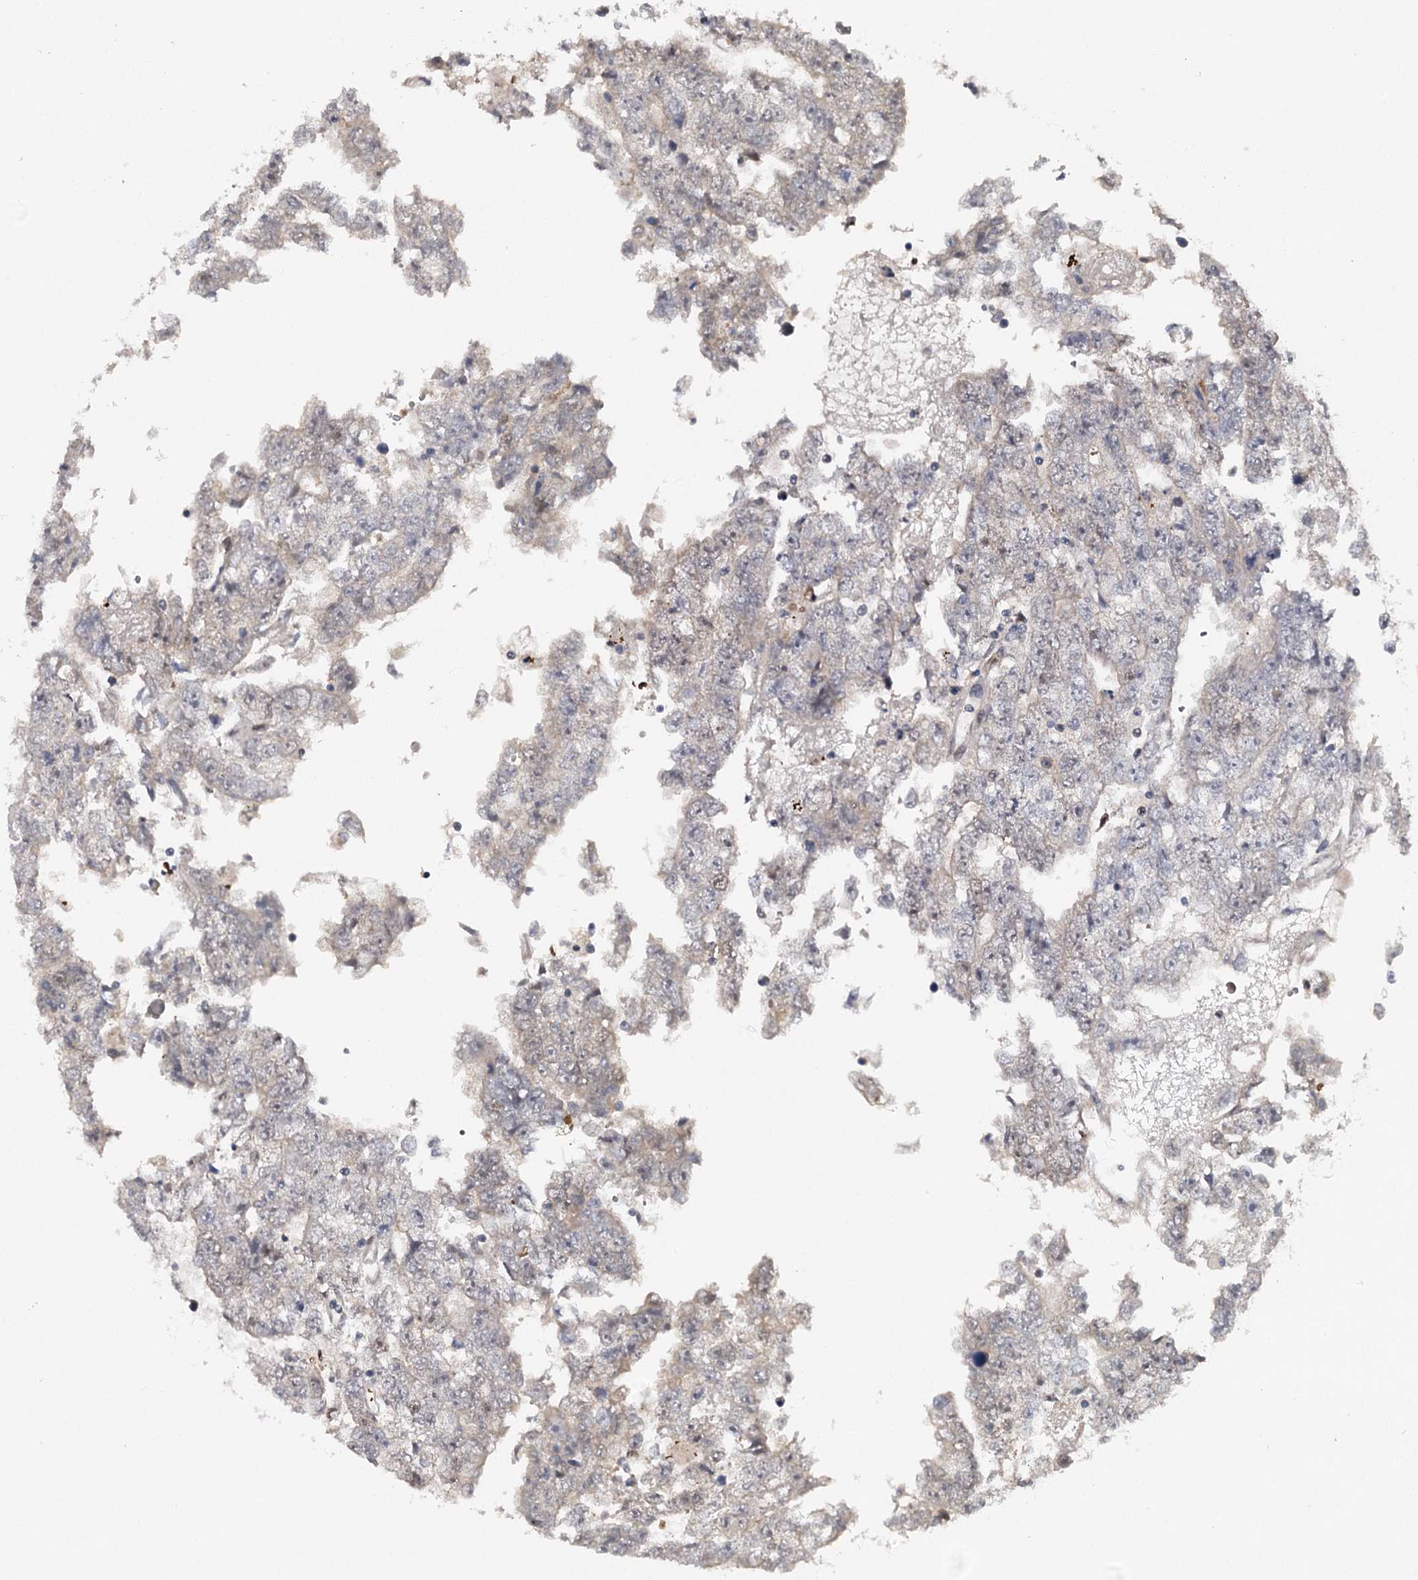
{"staining": {"intensity": "weak", "quantity": "25%-75%", "location": "cytoplasmic/membranous"}, "tissue": "testis cancer", "cell_type": "Tumor cells", "image_type": "cancer", "snomed": [{"axis": "morphology", "description": "Carcinoma, Embryonal, NOS"}, {"axis": "topography", "description": "Testis"}], "caption": "Human embryonal carcinoma (testis) stained for a protein (brown) reveals weak cytoplasmic/membranous positive expression in about 25%-75% of tumor cells.", "gene": "GTSF1", "patient": {"sex": "male", "age": 25}}